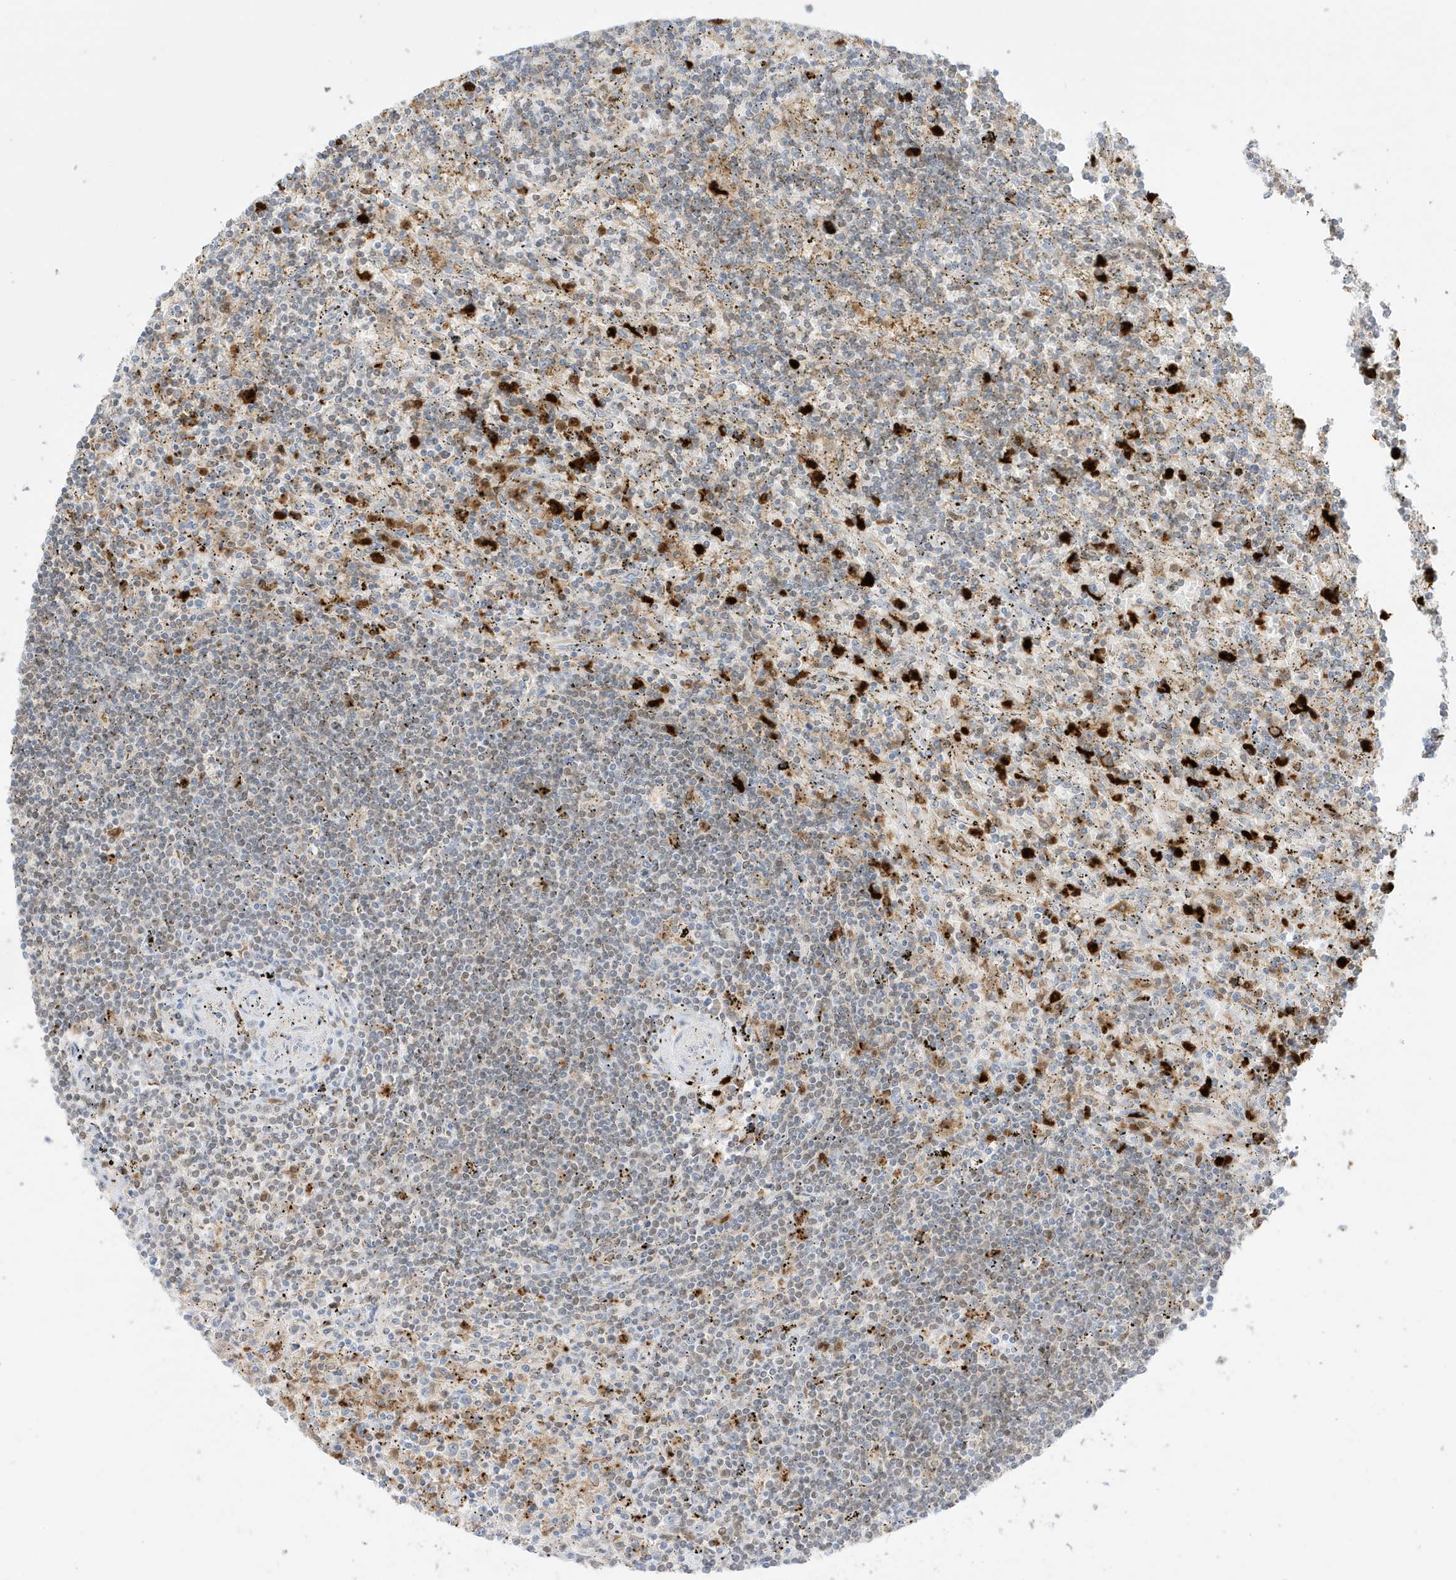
{"staining": {"intensity": "negative", "quantity": "none", "location": "none"}, "tissue": "lymphoma", "cell_type": "Tumor cells", "image_type": "cancer", "snomed": [{"axis": "morphology", "description": "Malignant lymphoma, non-Hodgkin's type, Low grade"}, {"axis": "topography", "description": "Spleen"}], "caption": "Low-grade malignant lymphoma, non-Hodgkin's type was stained to show a protein in brown. There is no significant expression in tumor cells.", "gene": "GCA", "patient": {"sex": "male", "age": 76}}